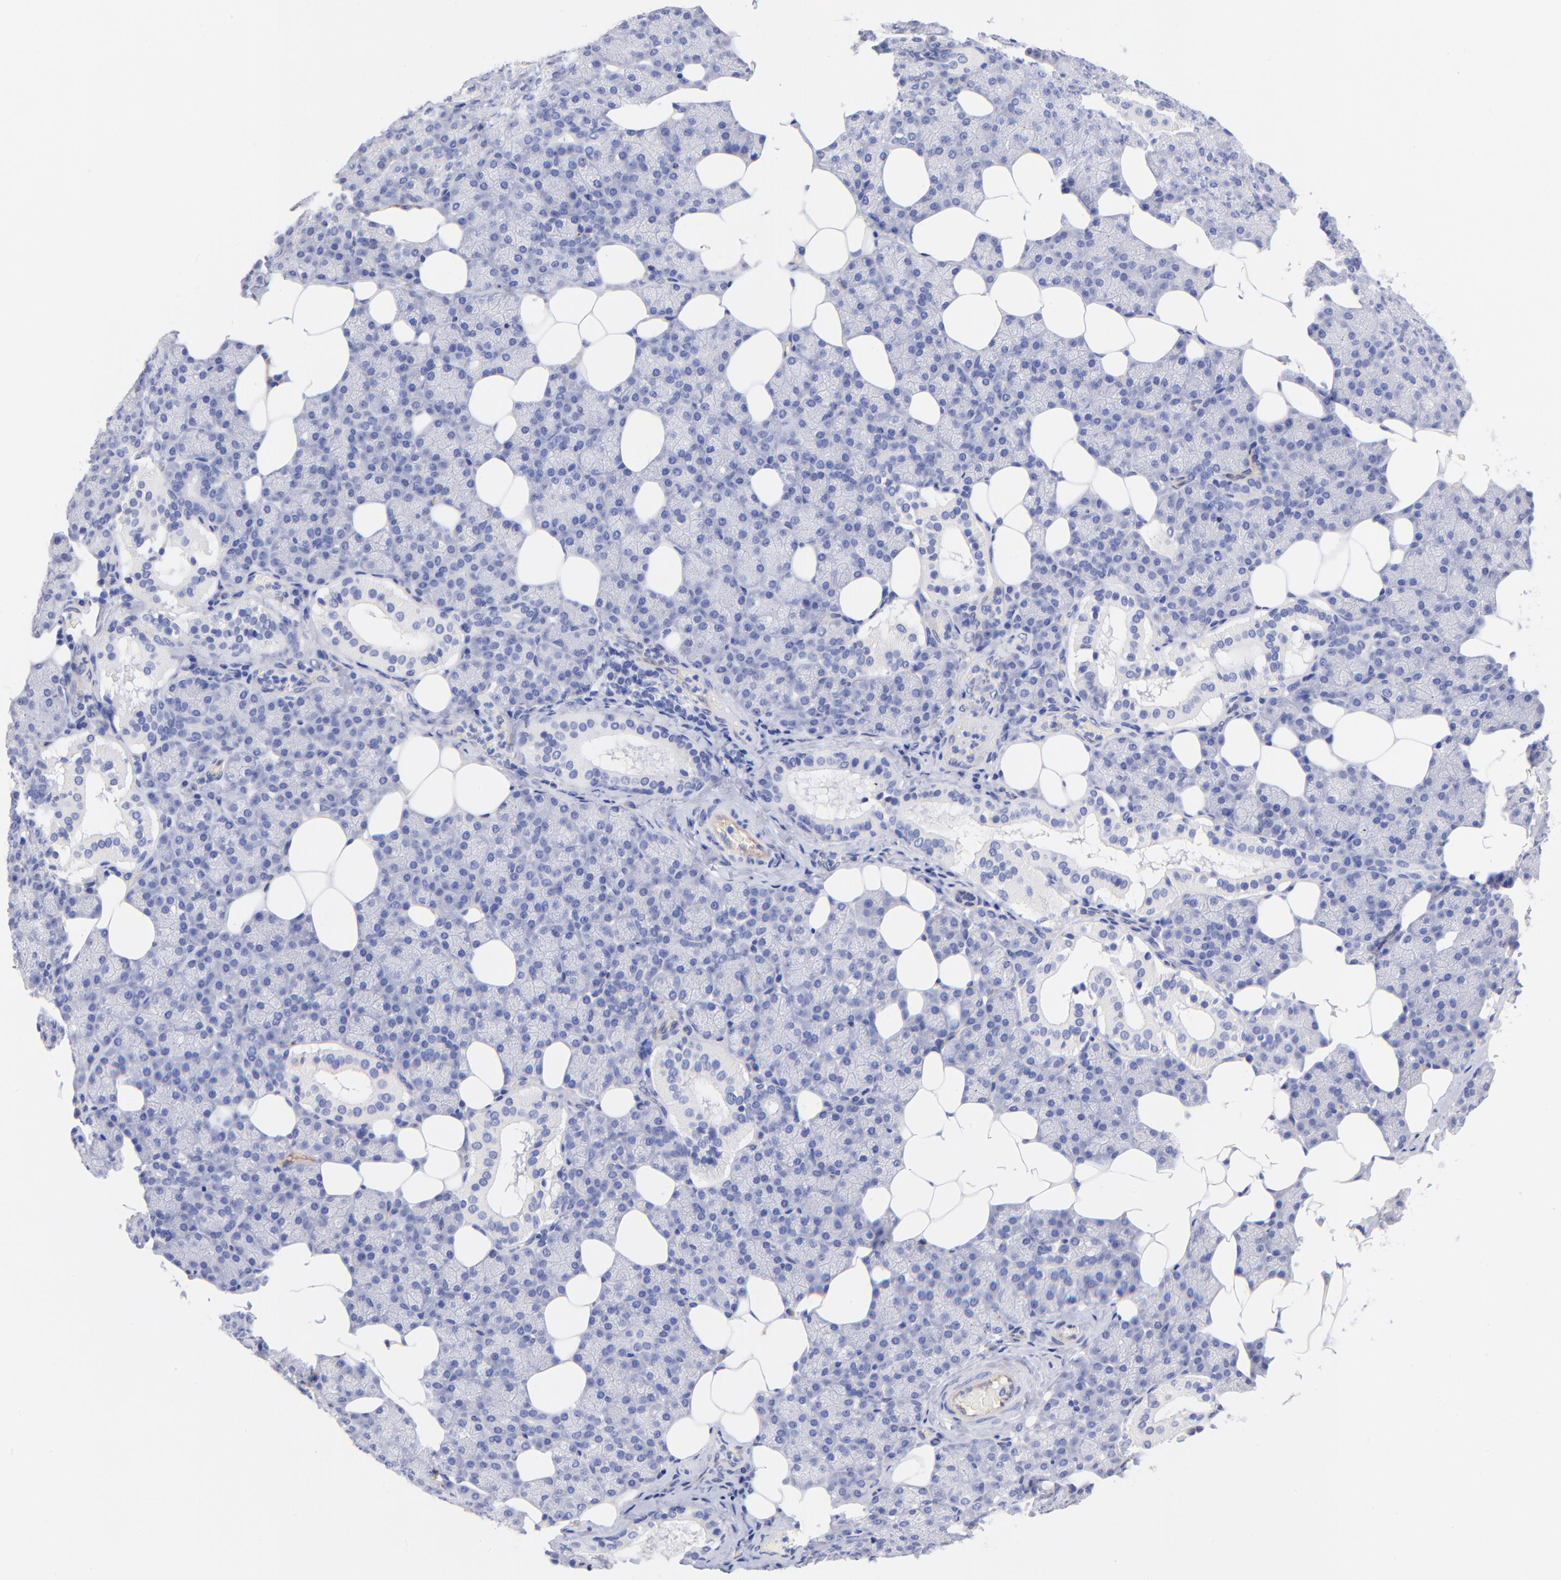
{"staining": {"intensity": "negative", "quantity": "none", "location": "none"}, "tissue": "salivary gland", "cell_type": "Glandular cells", "image_type": "normal", "snomed": [{"axis": "morphology", "description": "Normal tissue, NOS"}, {"axis": "topography", "description": "Lymph node"}, {"axis": "topography", "description": "Salivary gland"}], "caption": "An immunohistochemistry (IHC) micrograph of benign salivary gland is shown. There is no staining in glandular cells of salivary gland.", "gene": "SLC44A2", "patient": {"sex": "male", "age": 8}}